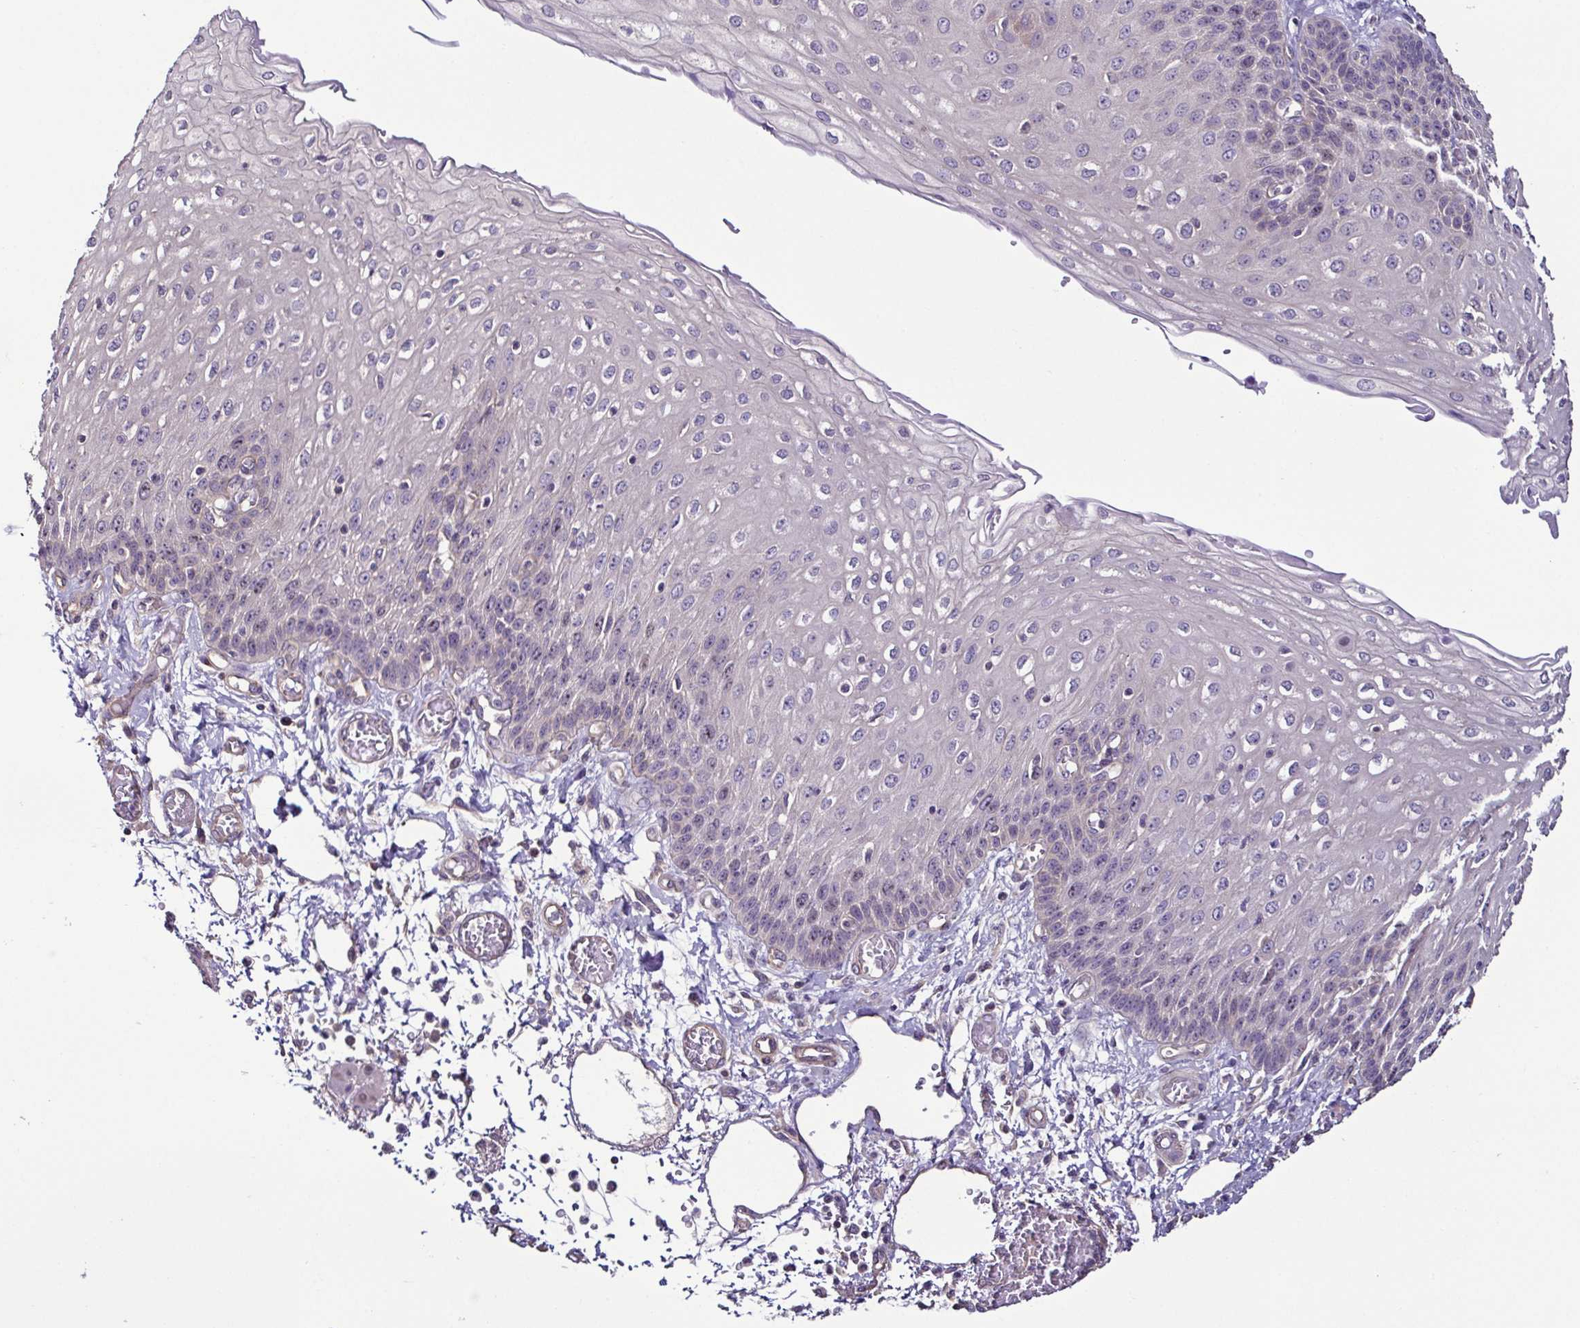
{"staining": {"intensity": "weak", "quantity": "<25%", "location": "nuclear"}, "tissue": "esophagus", "cell_type": "Squamous epithelial cells", "image_type": "normal", "snomed": [{"axis": "morphology", "description": "Normal tissue, NOS"}, {"axis": "morphology", "description": "Adenocarcinoma, NOS"}, {"axis": "topography", "description": "Esophagus"}], "caption": "There is no significant positivity in squamous epithelial cells of esophagus. The staining was performed using DAB (3,3'-diaminobenzidine) to visualize the protein expression in brown, while the nuclei were stained in blue with hematoxylin (Magnification: 20x).", "gene": "LMOD2", "patient": {"sex": "male", "age": 81}}